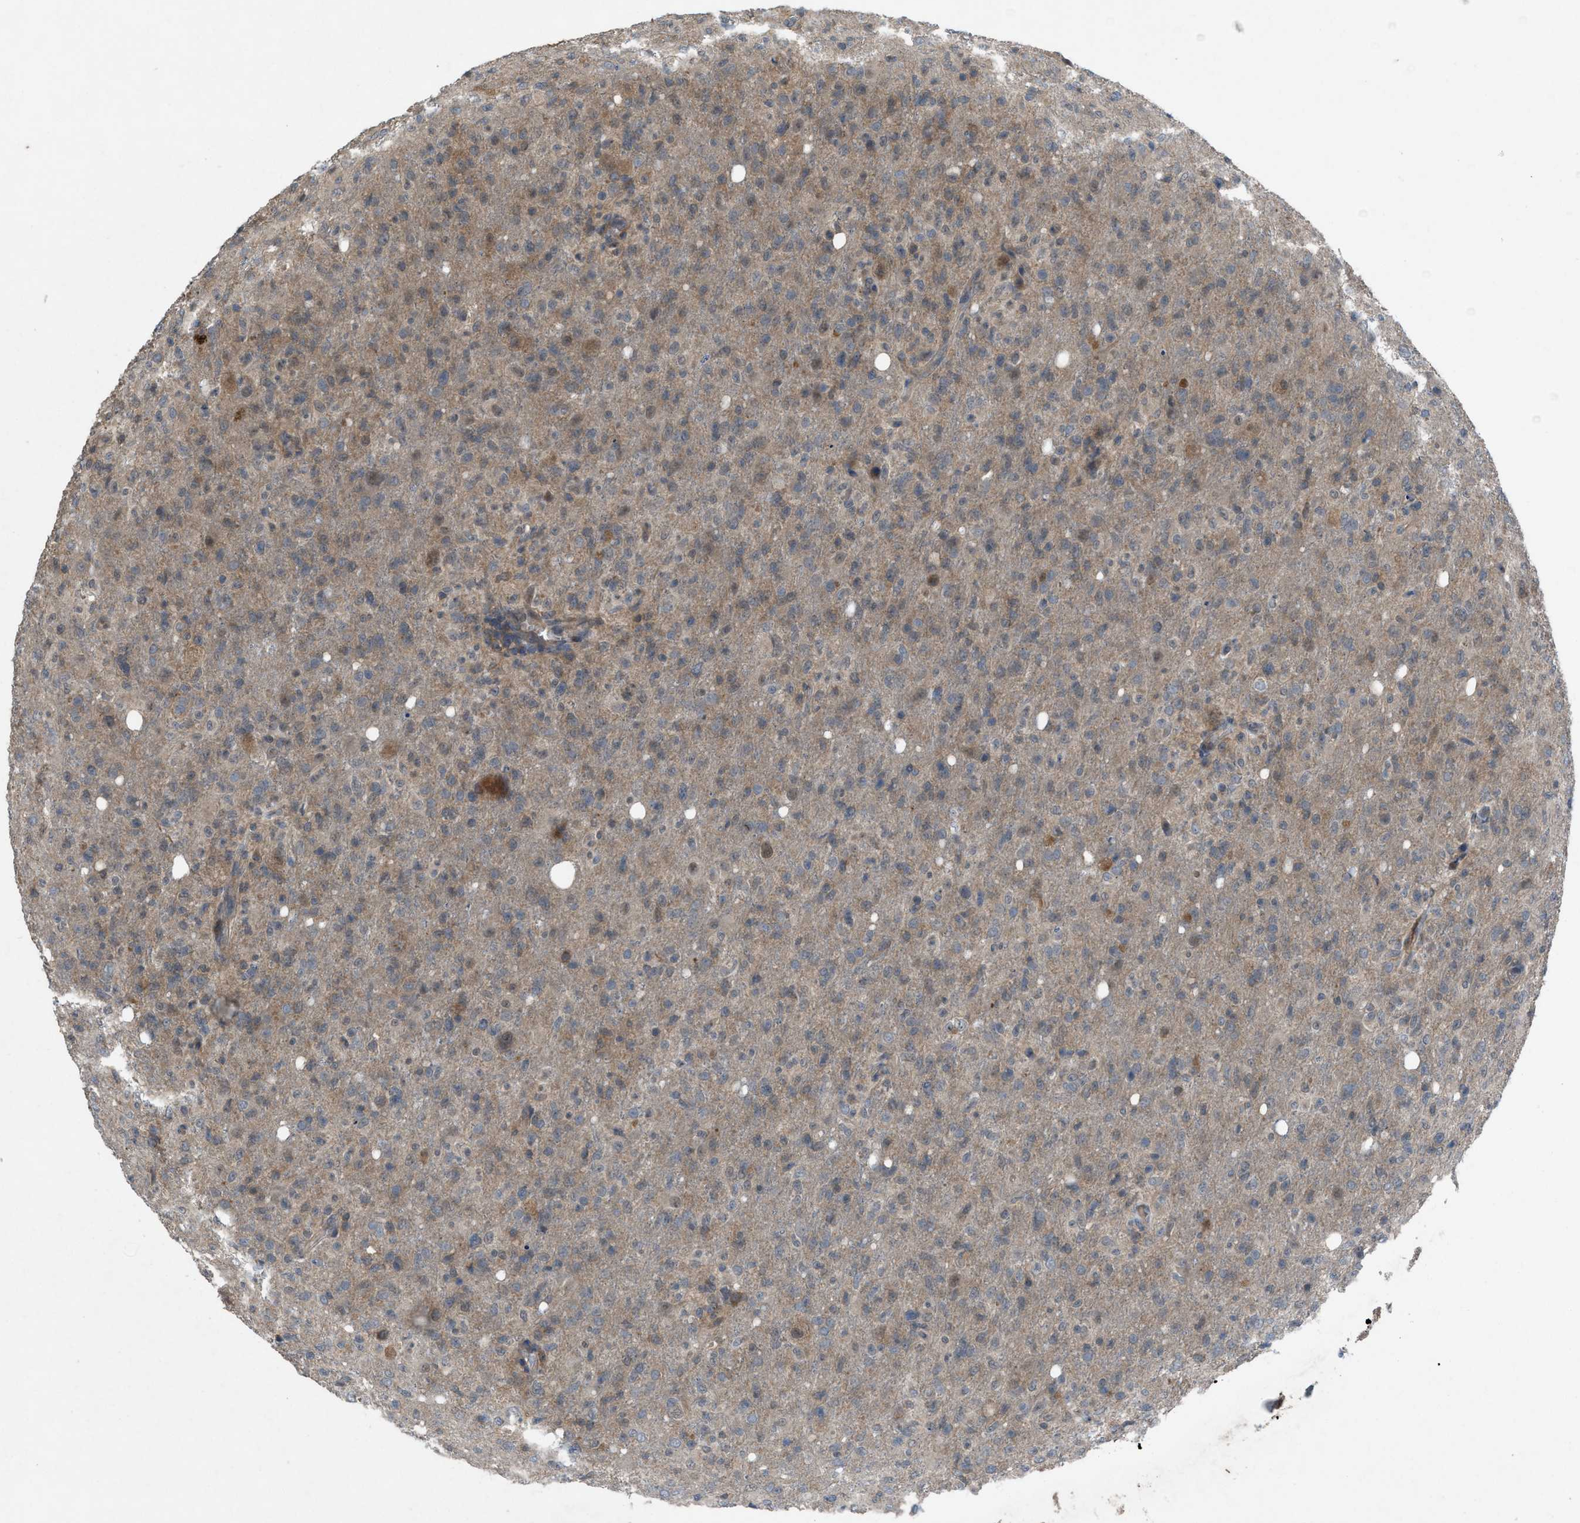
{"staining": {"intensity": "weak", "quantity": "<25%", "location": "cytoplasmic/membranous"}, "tissue": "glioma", "cell_type": "Tumor cells", "image_type": "cancer", "snomed": [{"axis": "morphology", "description": "Glioma, malignant, High grade"}, {"axis": "topography", "description": "Brain"}], "caption": "Image shows no protein positivity in tumor cells of glioma tissue.", "gene": "PLAA", "patient": {"sex": "female", "age": 57}}